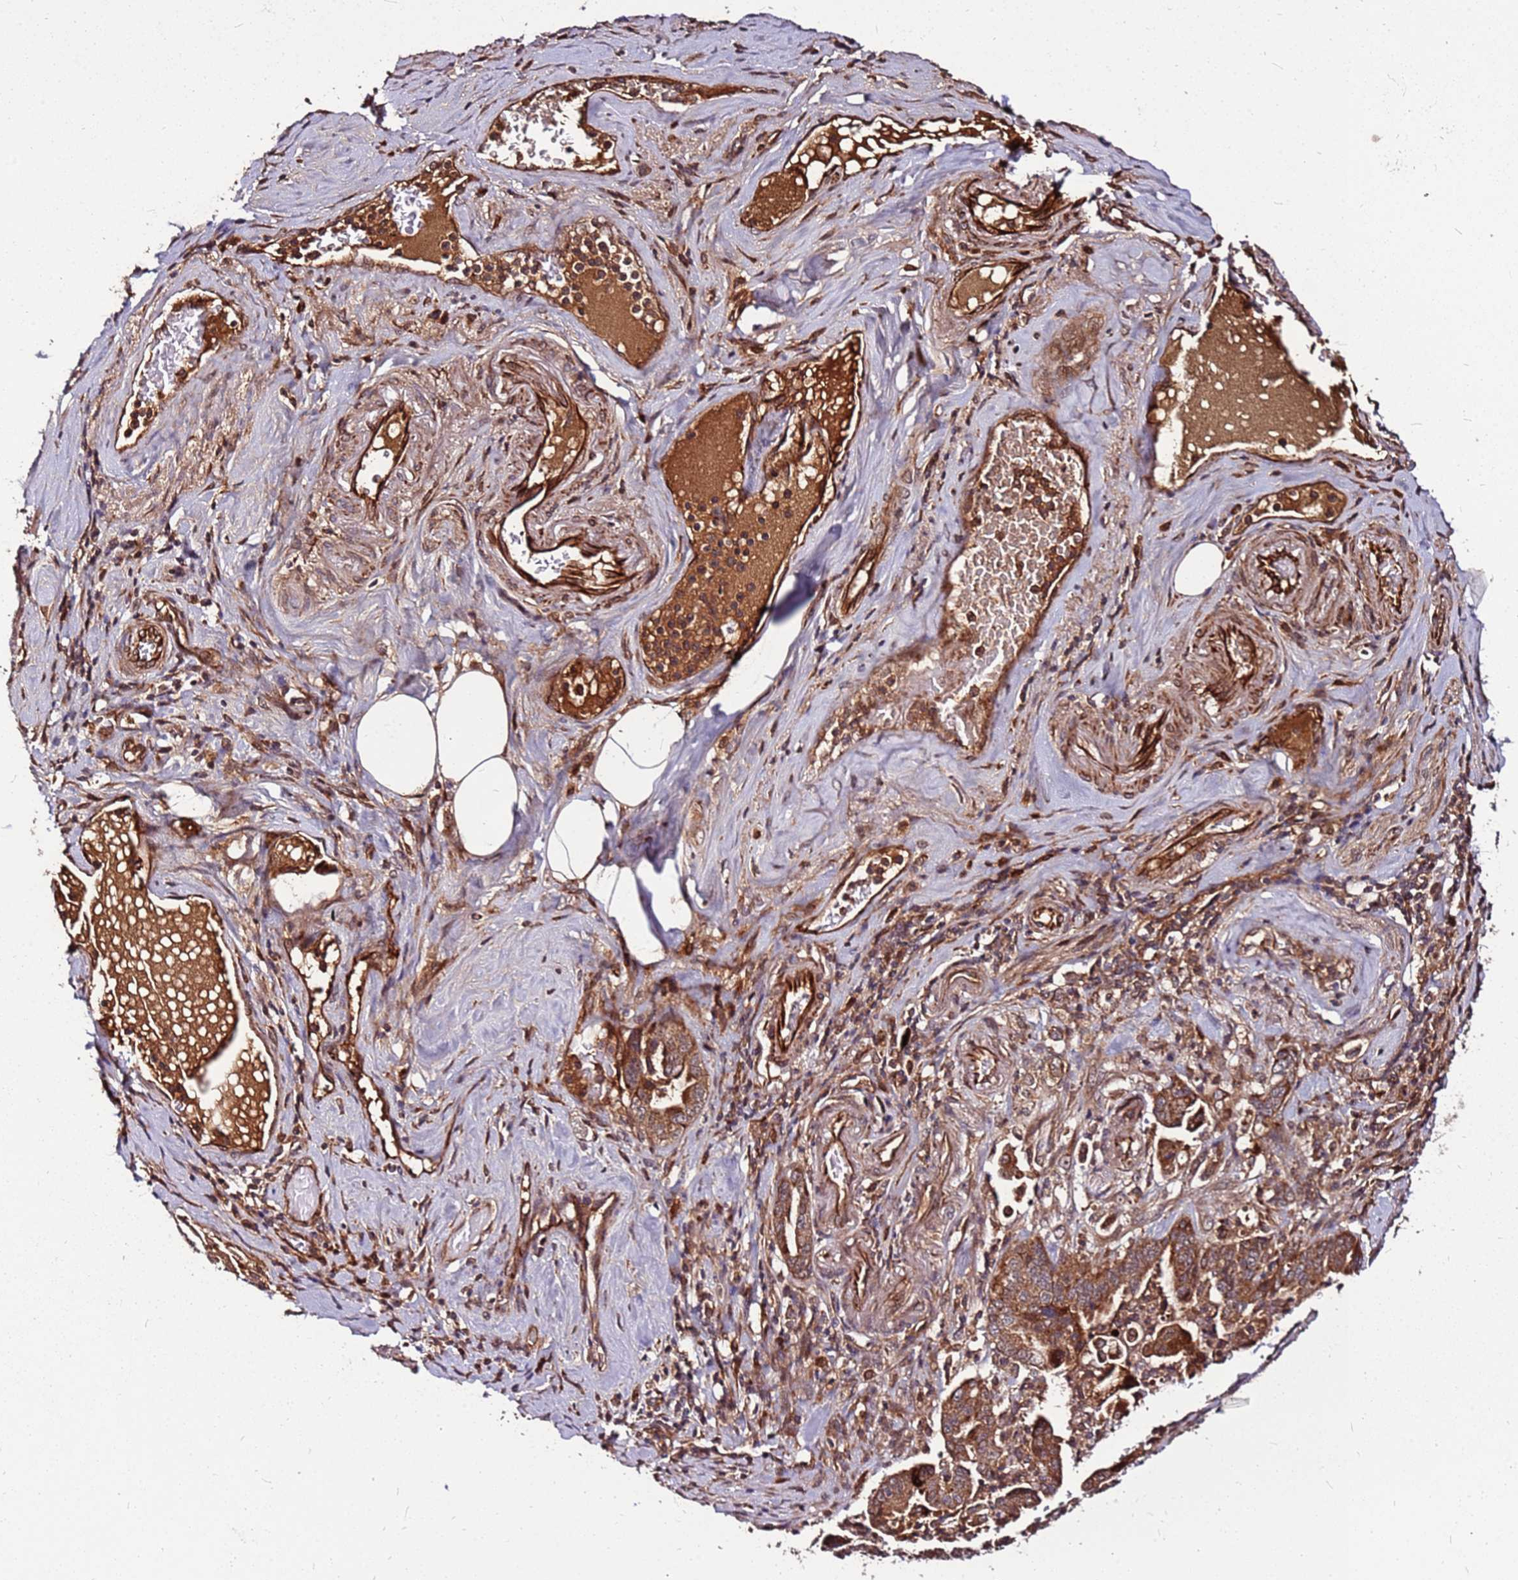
{"staining": {"intensity": "strong", "quantity": ">75%", "location": "cytoplasmic/membranous"}, "tissue": "pancreatic cancer", "cell_type": "Tumor cells", "image_type": "cancer", "snomed": [{"axis": "morphology", "description": "Adenocarcinoma, NOS"}, {"axis": "topography", "description": "Pancreas"}], "caption": "There is high levels of strong cytoplasmic/membranous staining in tumor cells of pancreatic adenocarcinoma, as demonstrated by immunohistochemical staining (brown color).", "gene": "LYPLAL1", "patient": {"sex": "male", "age": 70}}